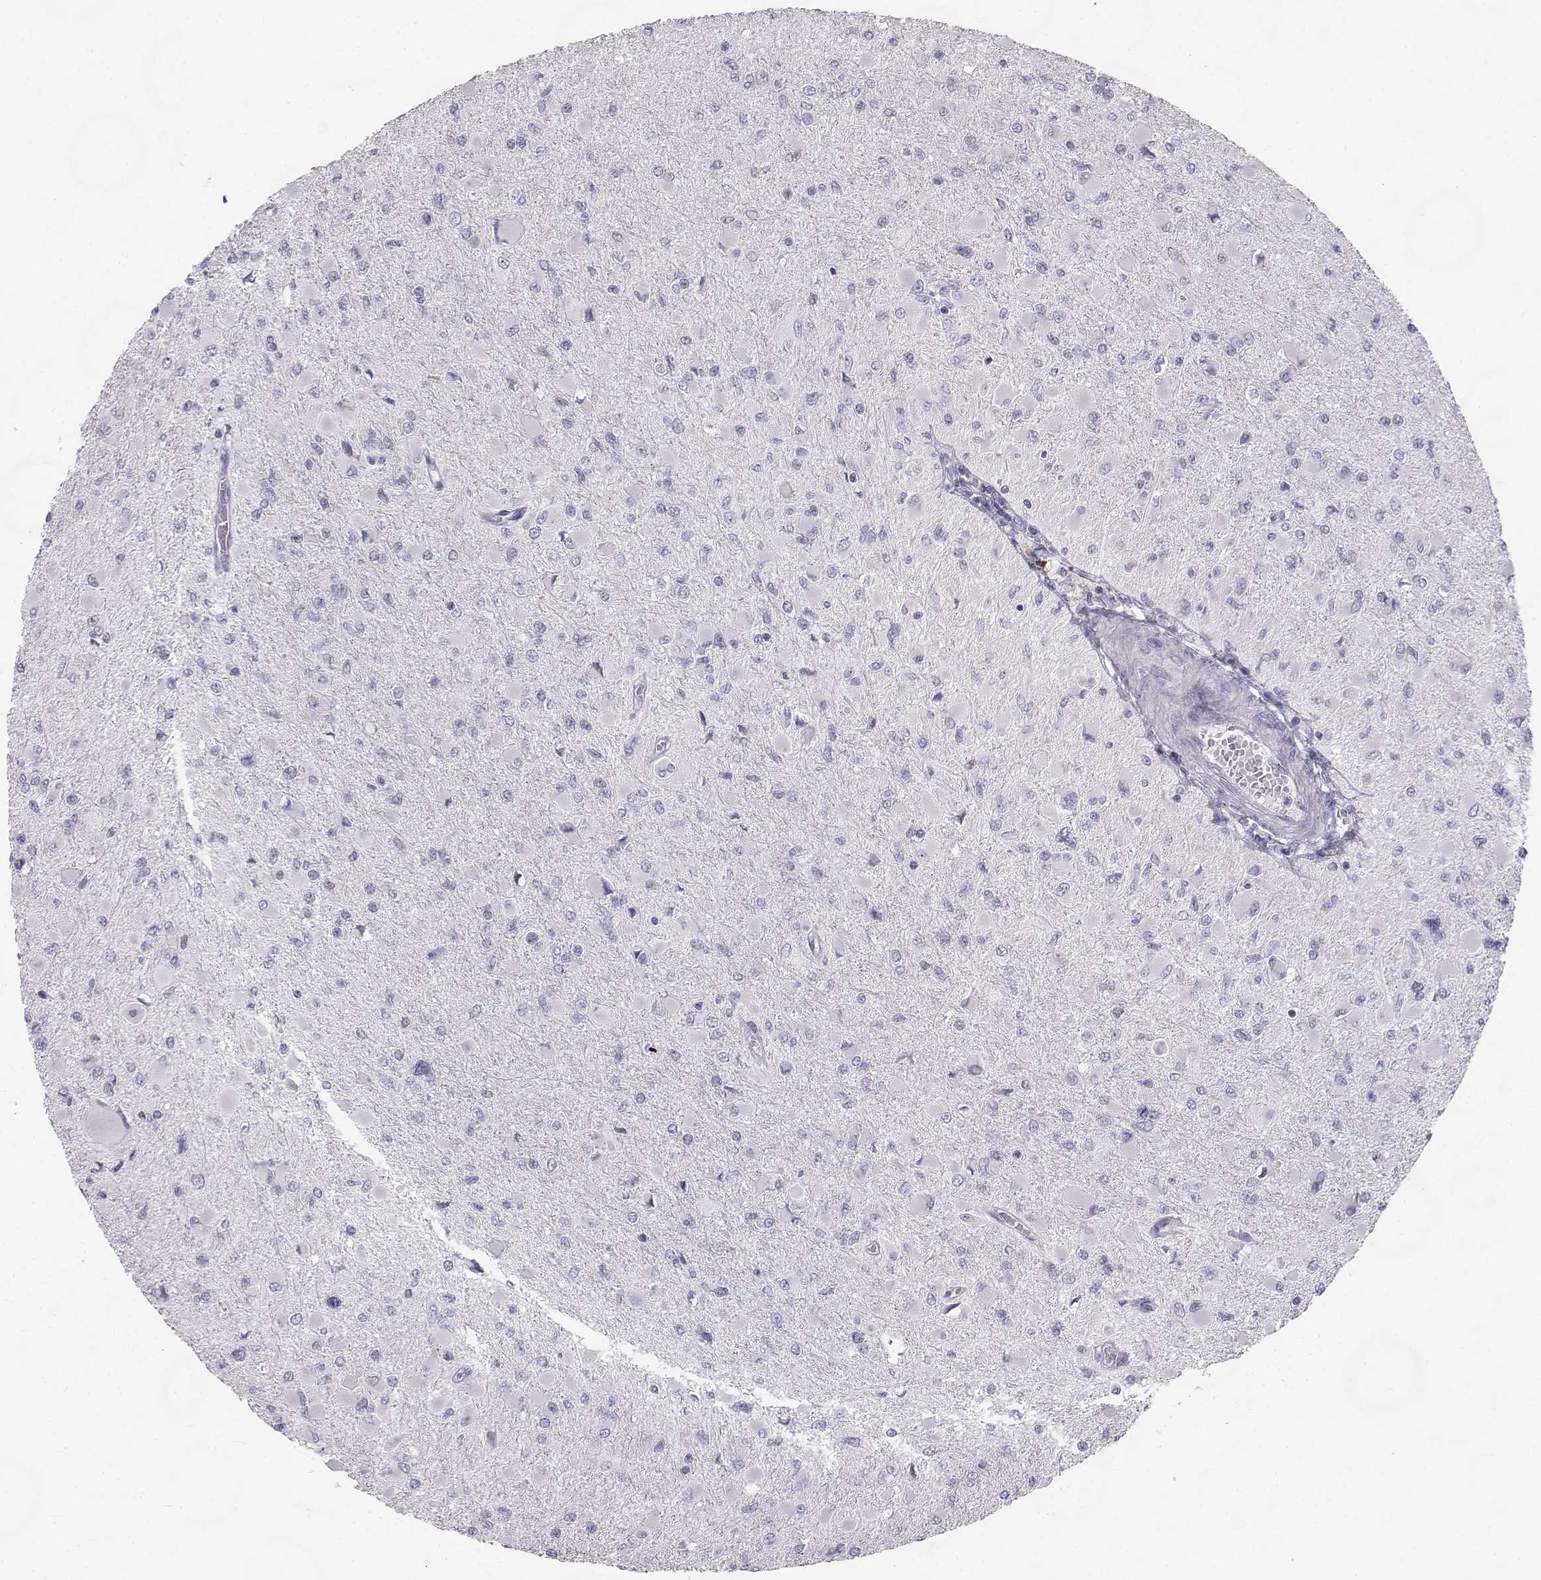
{"staining": {"intensity": "negative", "quantity": "none", "location": "none"}, "tissue": "glioma", "cell_type": "Tumor cells", "image_type": "cancer", "snomed": [{"axis": "morphology", "description": "Glioma, malignant, High grade"}, {"axis": "topography", "description": "Cerebral cortex"}], "caption": "The immunohistochemistry (IHC) micrograph has no significant expression in tumor cells of malignant glioma (high-grade) tissue. (Brightfield microscopy of DAB (3,3'-diaminobenzidine) IHC at high magnification).", "gene": "SYCE1", "patient": {"sex": "female", "age": 36}}